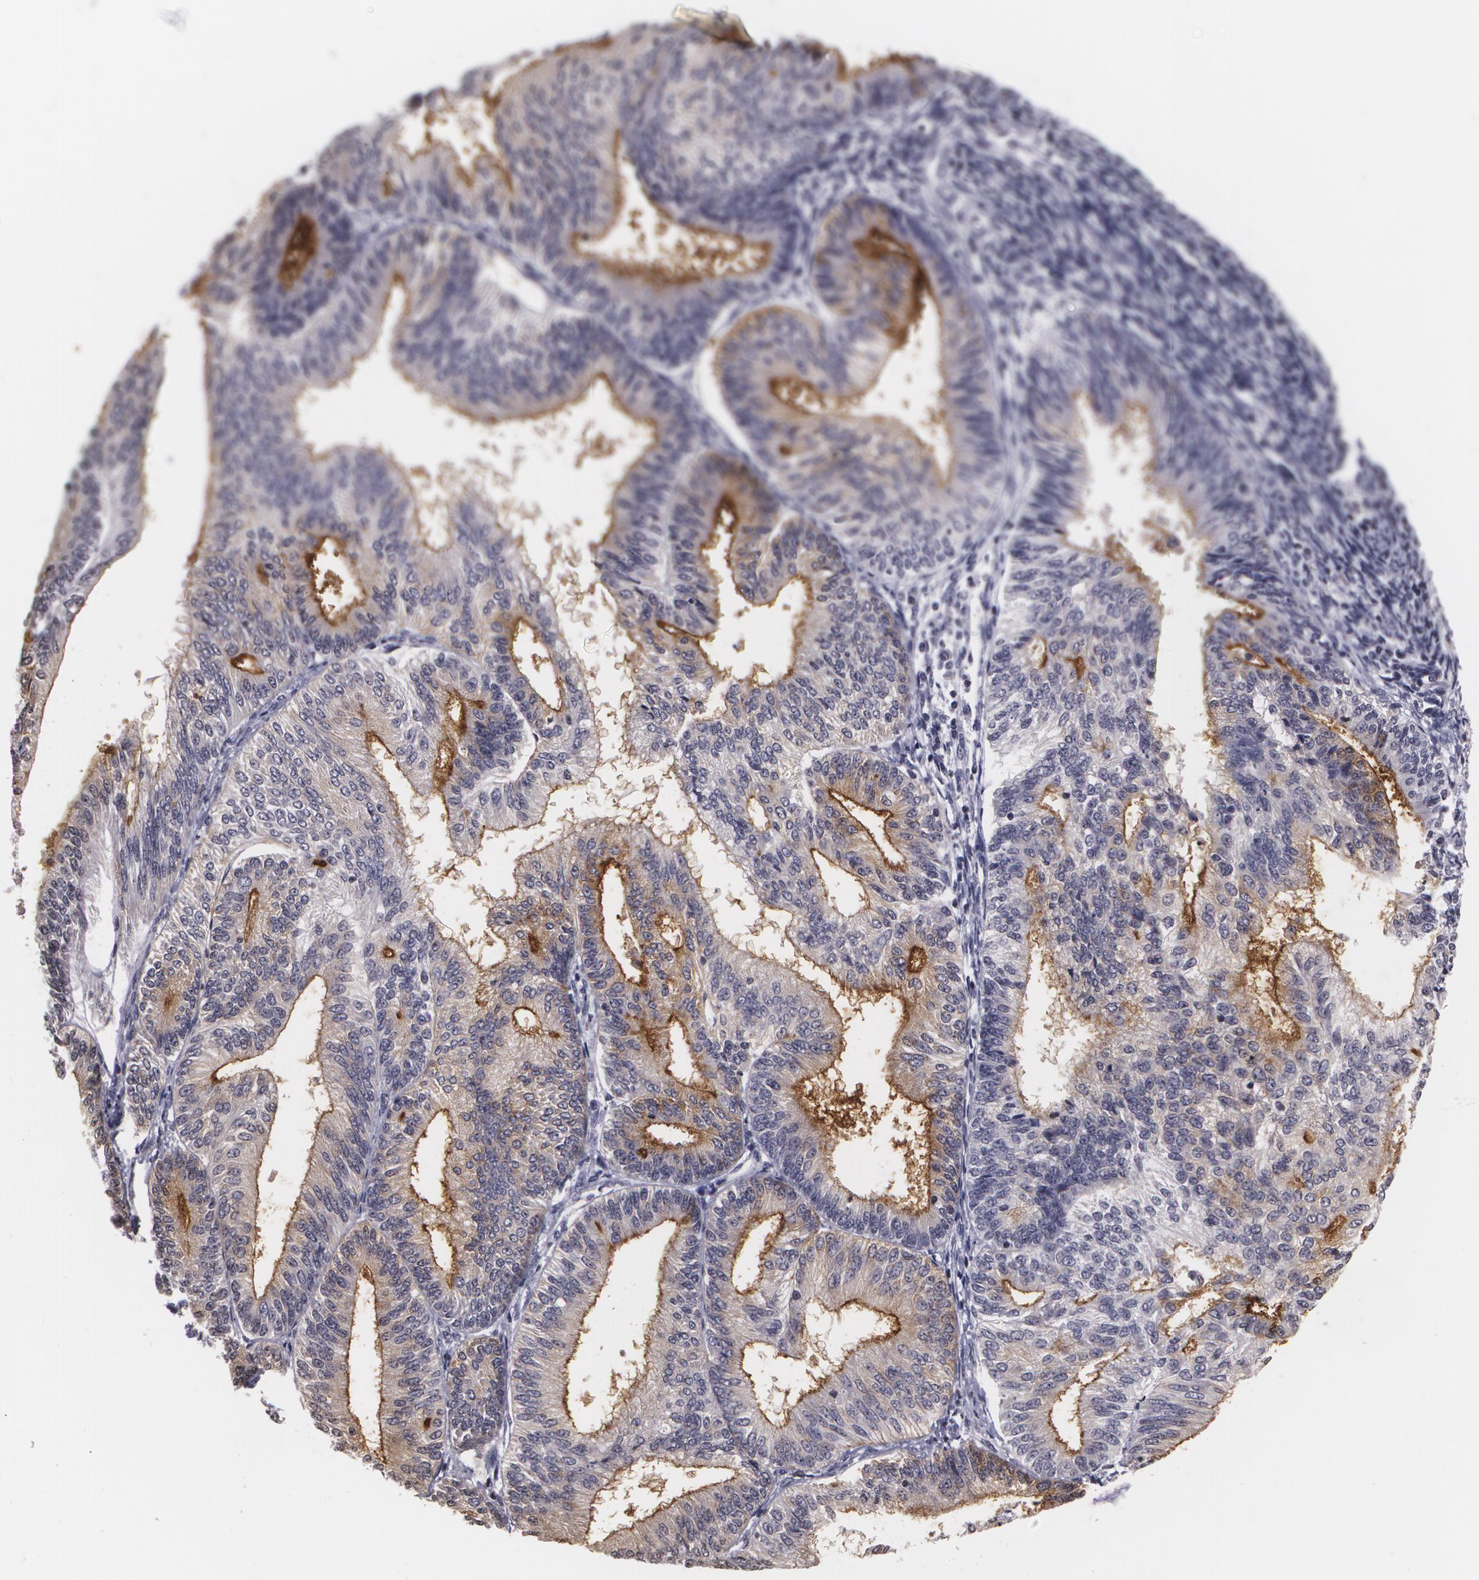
{"staining": {"intensity": "moderate", "quantity": "25%-75%", "location": "cytoplasmic/membranous"}, "tissue": "endometrial cancer", "cell_type": "Tumor cells", "image_type": "cancer", "snomed": [{"axis": "morphology", "description": "Adenocarcinoma, NOS"}, {"axis": "topography", "description": "Endometrium"}], "caption": "IHC (DAB) staining of human endometrial cancer (adenocarcinoma) displays moderate cytoplasmic/membranous protein expression in approximately 25%-75% of tumor cells.", "gene": "MUC1", "patient": {"sex": "female", "age": 55}}